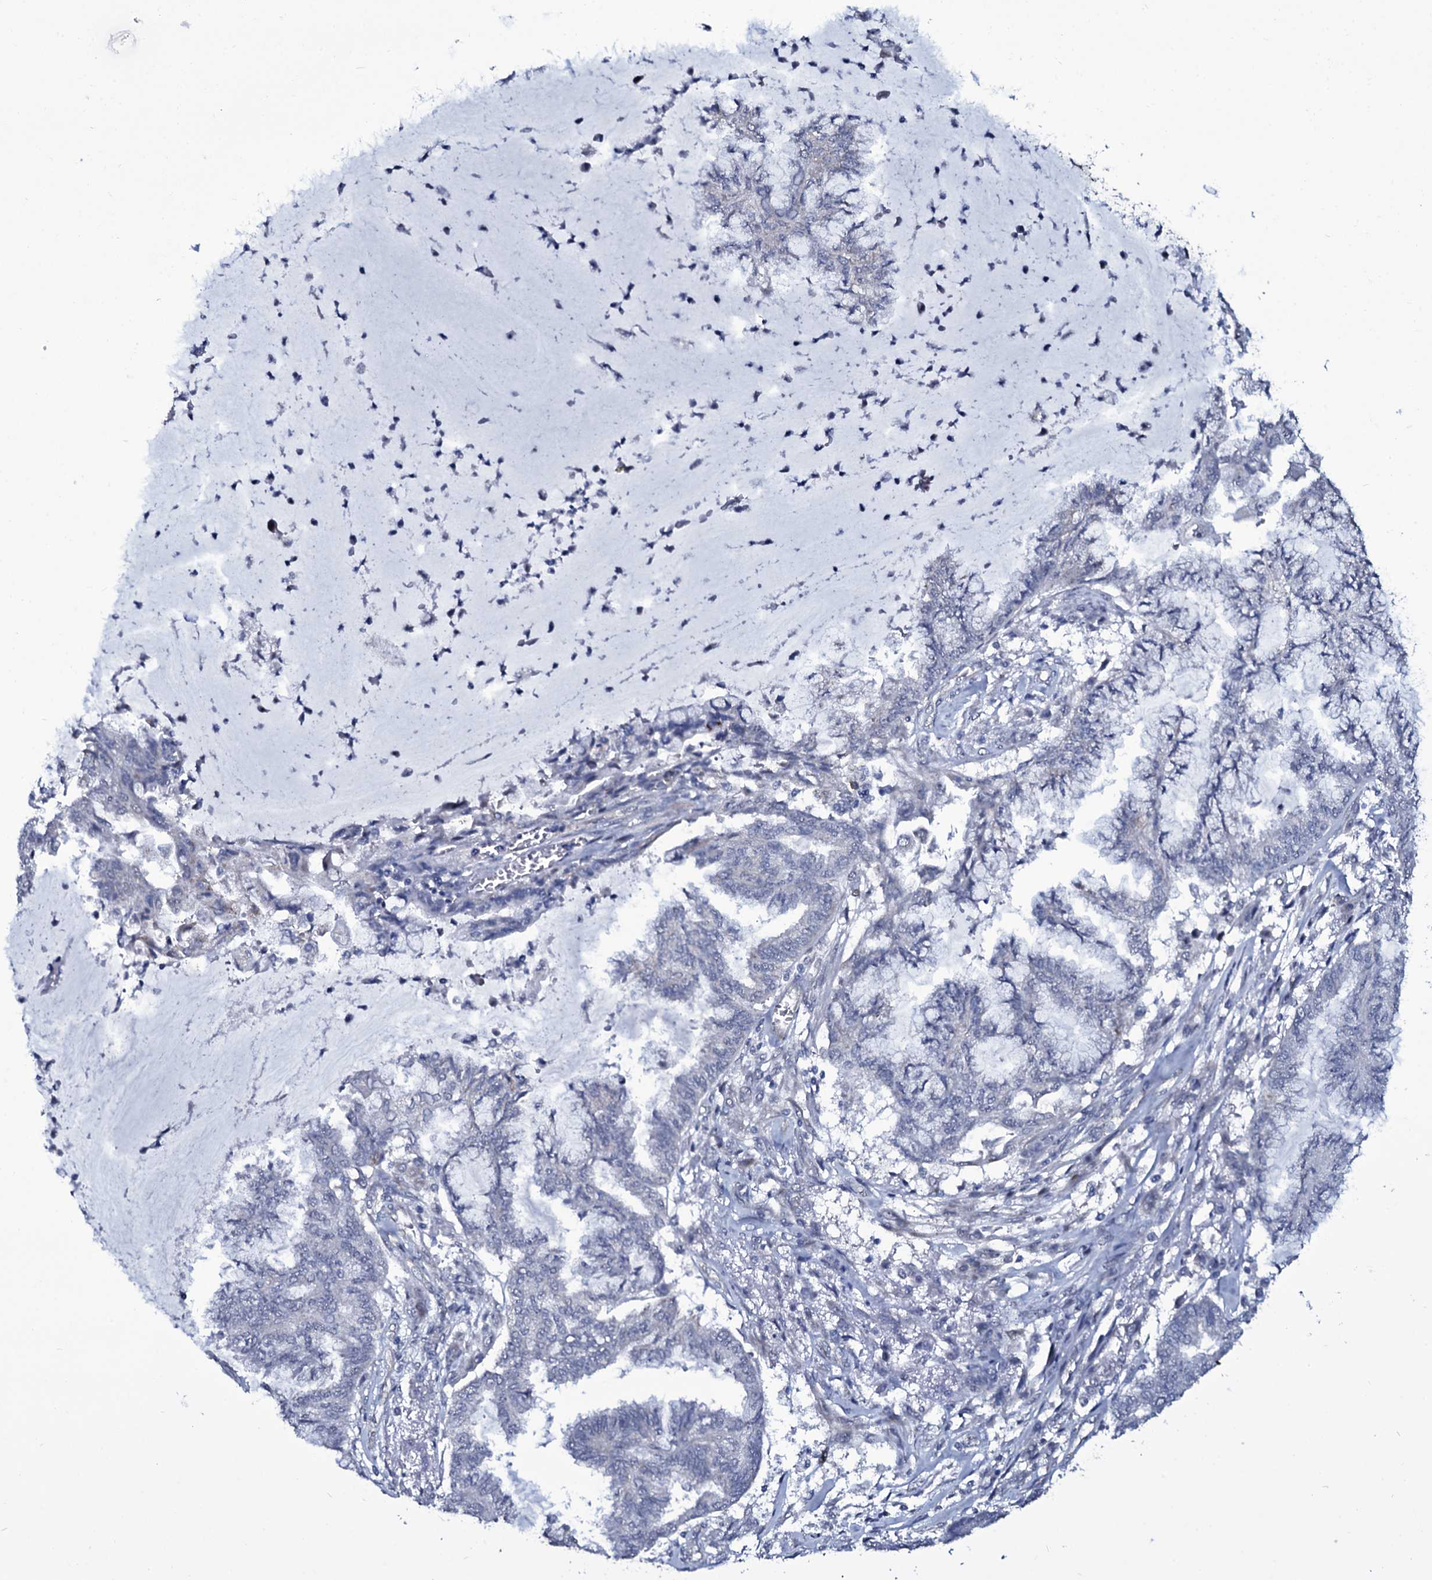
{"staining": {"intensity": "negative", "quantity": "none", "location": "none"}, "tissue": "endometrial cancer", "cell_type": "Tumor cells", "image_type": "cancer", "snomed": [{"axis": "morphology", "description": "Adenocarcinoma, NOS"}, {"axis": "topography", "description": "Endometrium"}], "caption": "This is an immunohistochemistry (IHC) micrograph of human endometrial cancer (adenocarcinoma). There is no positivity in tumor cells.", "gene": "WIPF3", "patient": {"sex": "female", "age": 86}}